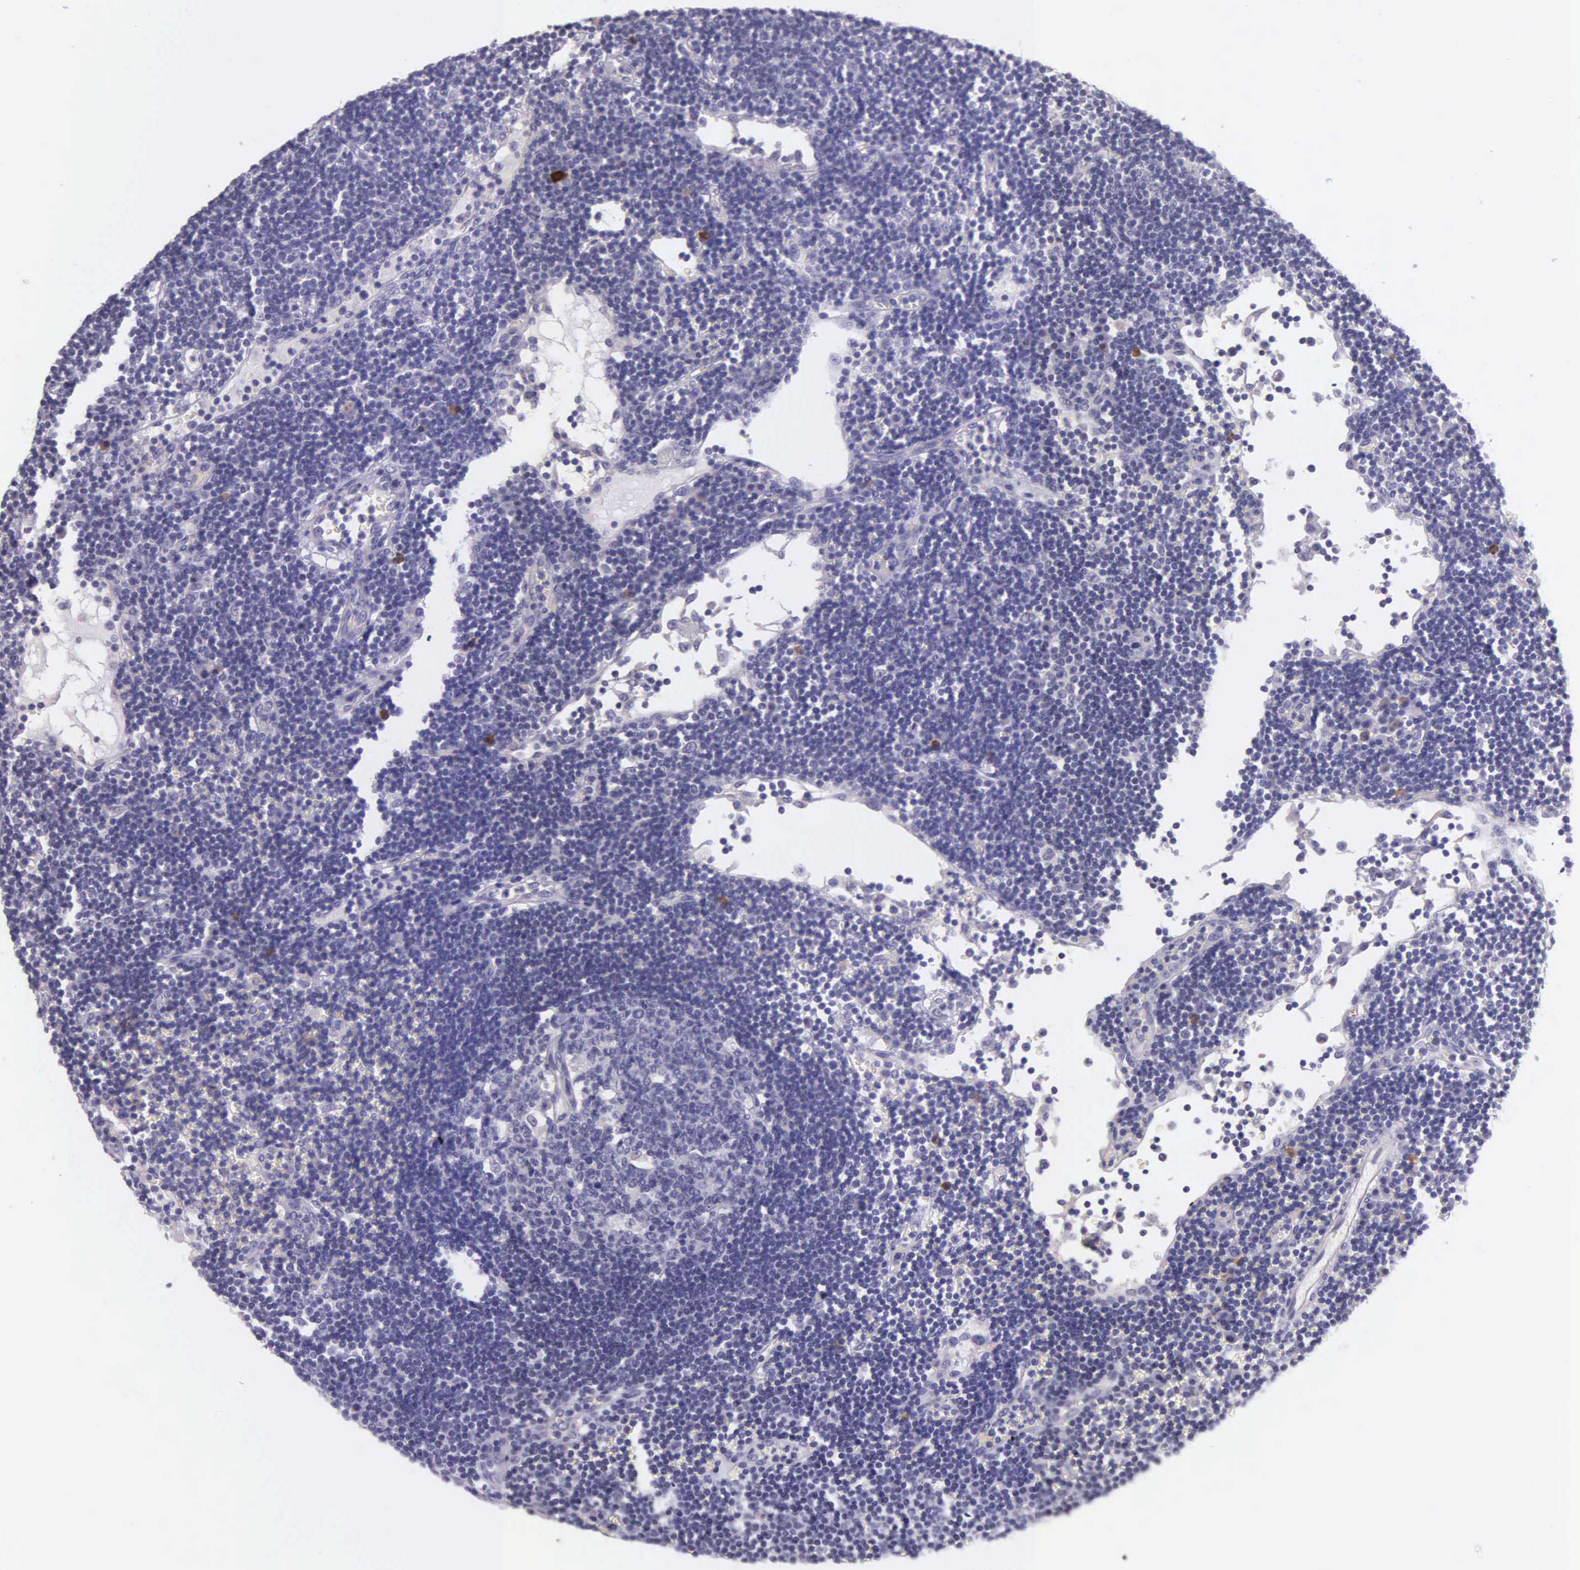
{"staining": {"intensity": "negative", "quantity": "none", "location": "none"}, "tissue": "lymph node", "cell_type": "Germinal center cells", "image_type": "normal", "snomed": [{"axis": "morphology", "description": "Normal tissue, NOS"}, {"axis": "topography", "description": "Lymph node"}], "caption": "This histopathology image is of normal lymph node stained with immunohistochemistry to label a protein in brown with the nuclei are counter-stained blue. There is no expression in germinal center cells.", "gene": "THSD7A", "patient": {"sex": "male", "age": 54}}